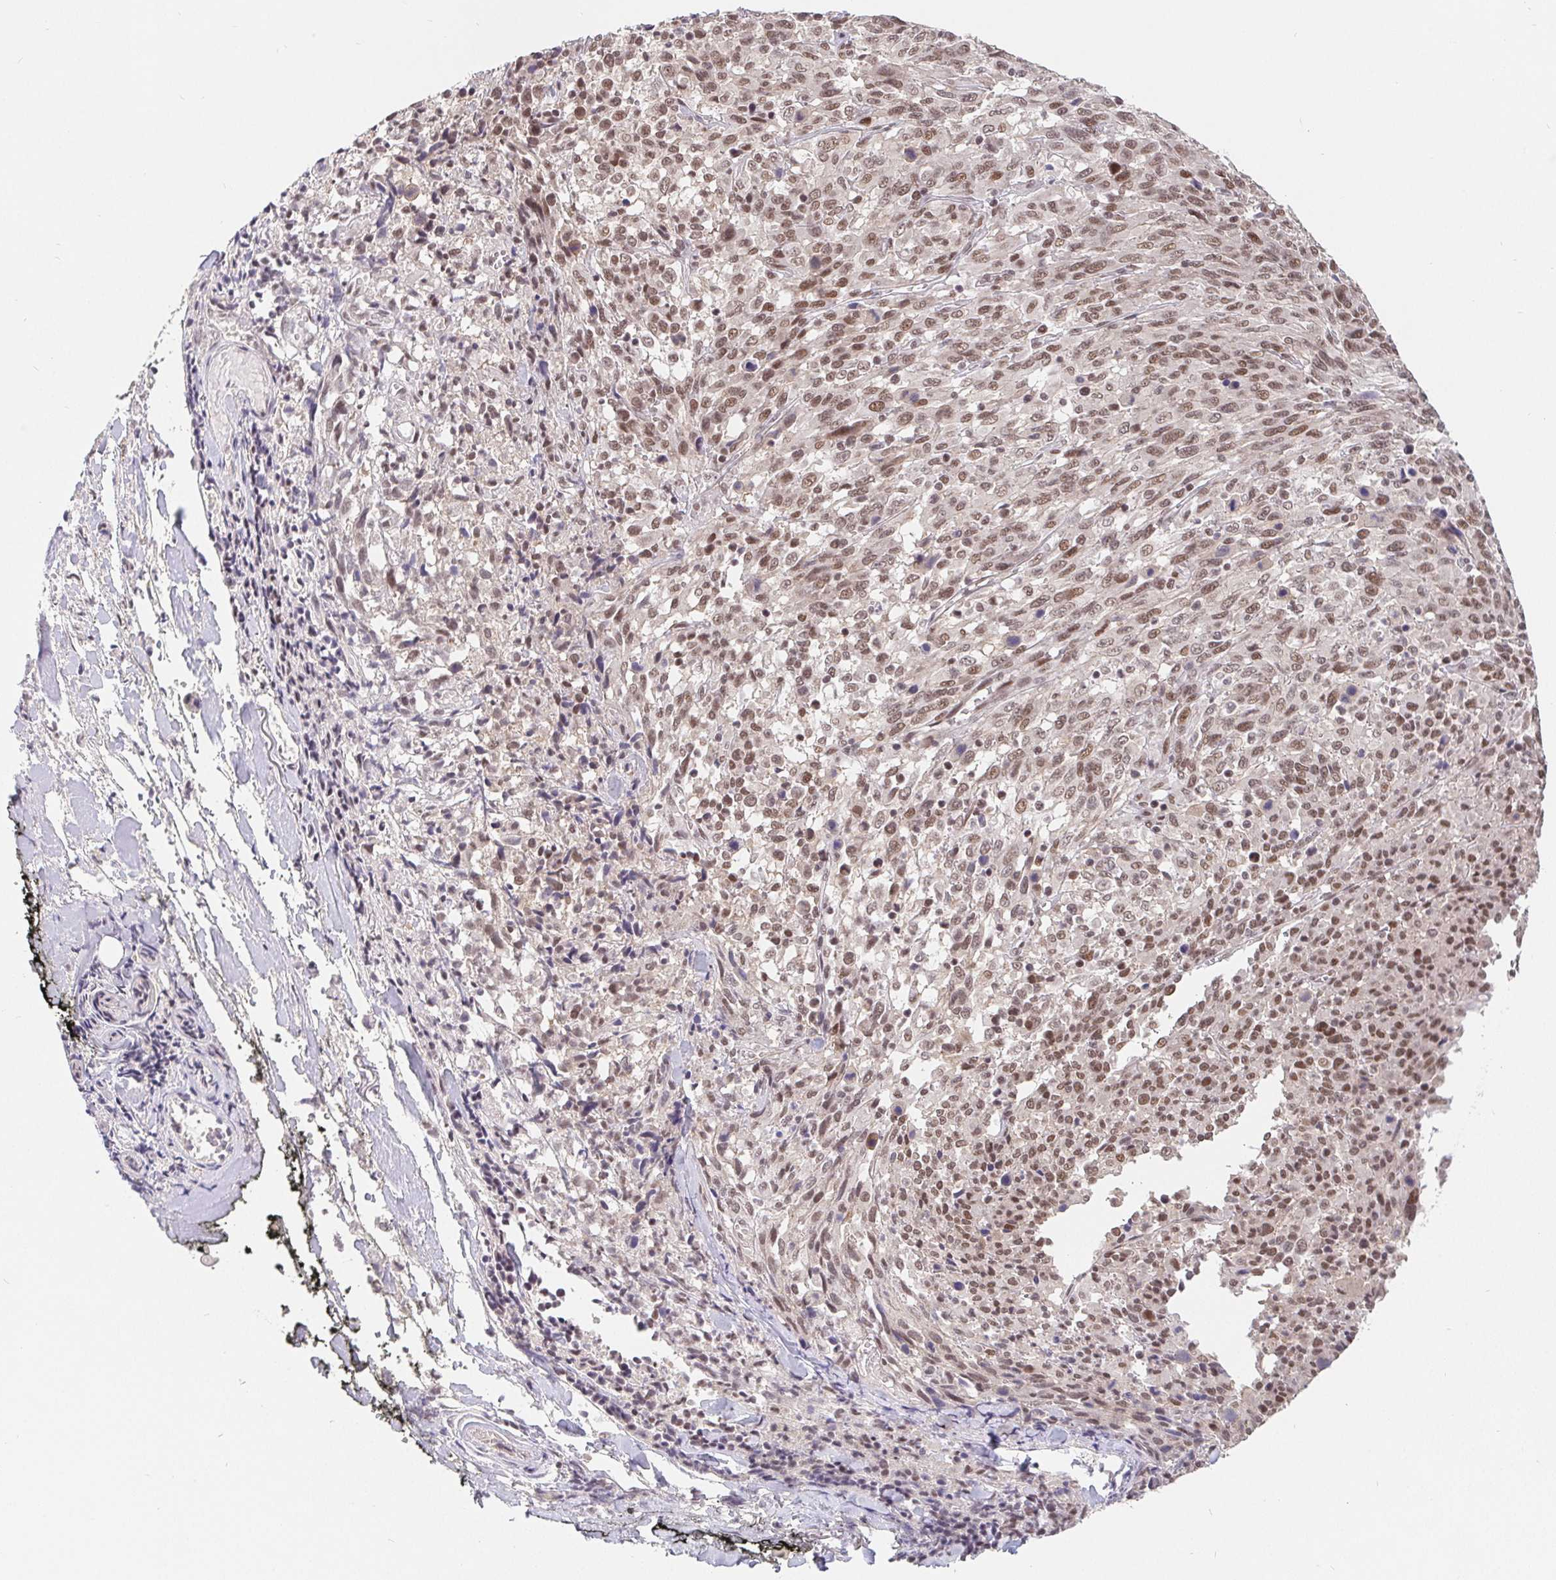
{"staining": {"intensity": "moderate", "quantity": ">75%", "location": "nuclear"}, "tissue": "melanoma", "cell_type": "Tumor cells", "image_type": "cancer", "snomed": [{"axis": "morphology", "description": "Malignant melanoma, NOS"}, {"axis": "topography", "description": "Skin"}], "caption": "IHC (DAB) staining of melanoma exhibits moderate nuclear protein expression in about >75% of tumor cells. The staining was performed using DAB (3,3'-diaminobenzidine), with brown indicating positive protein expression. Nuclei are stained blue with hematoxylin.", "gene": "POU2F1", "patient": {"sex": "female", "age": 91}}